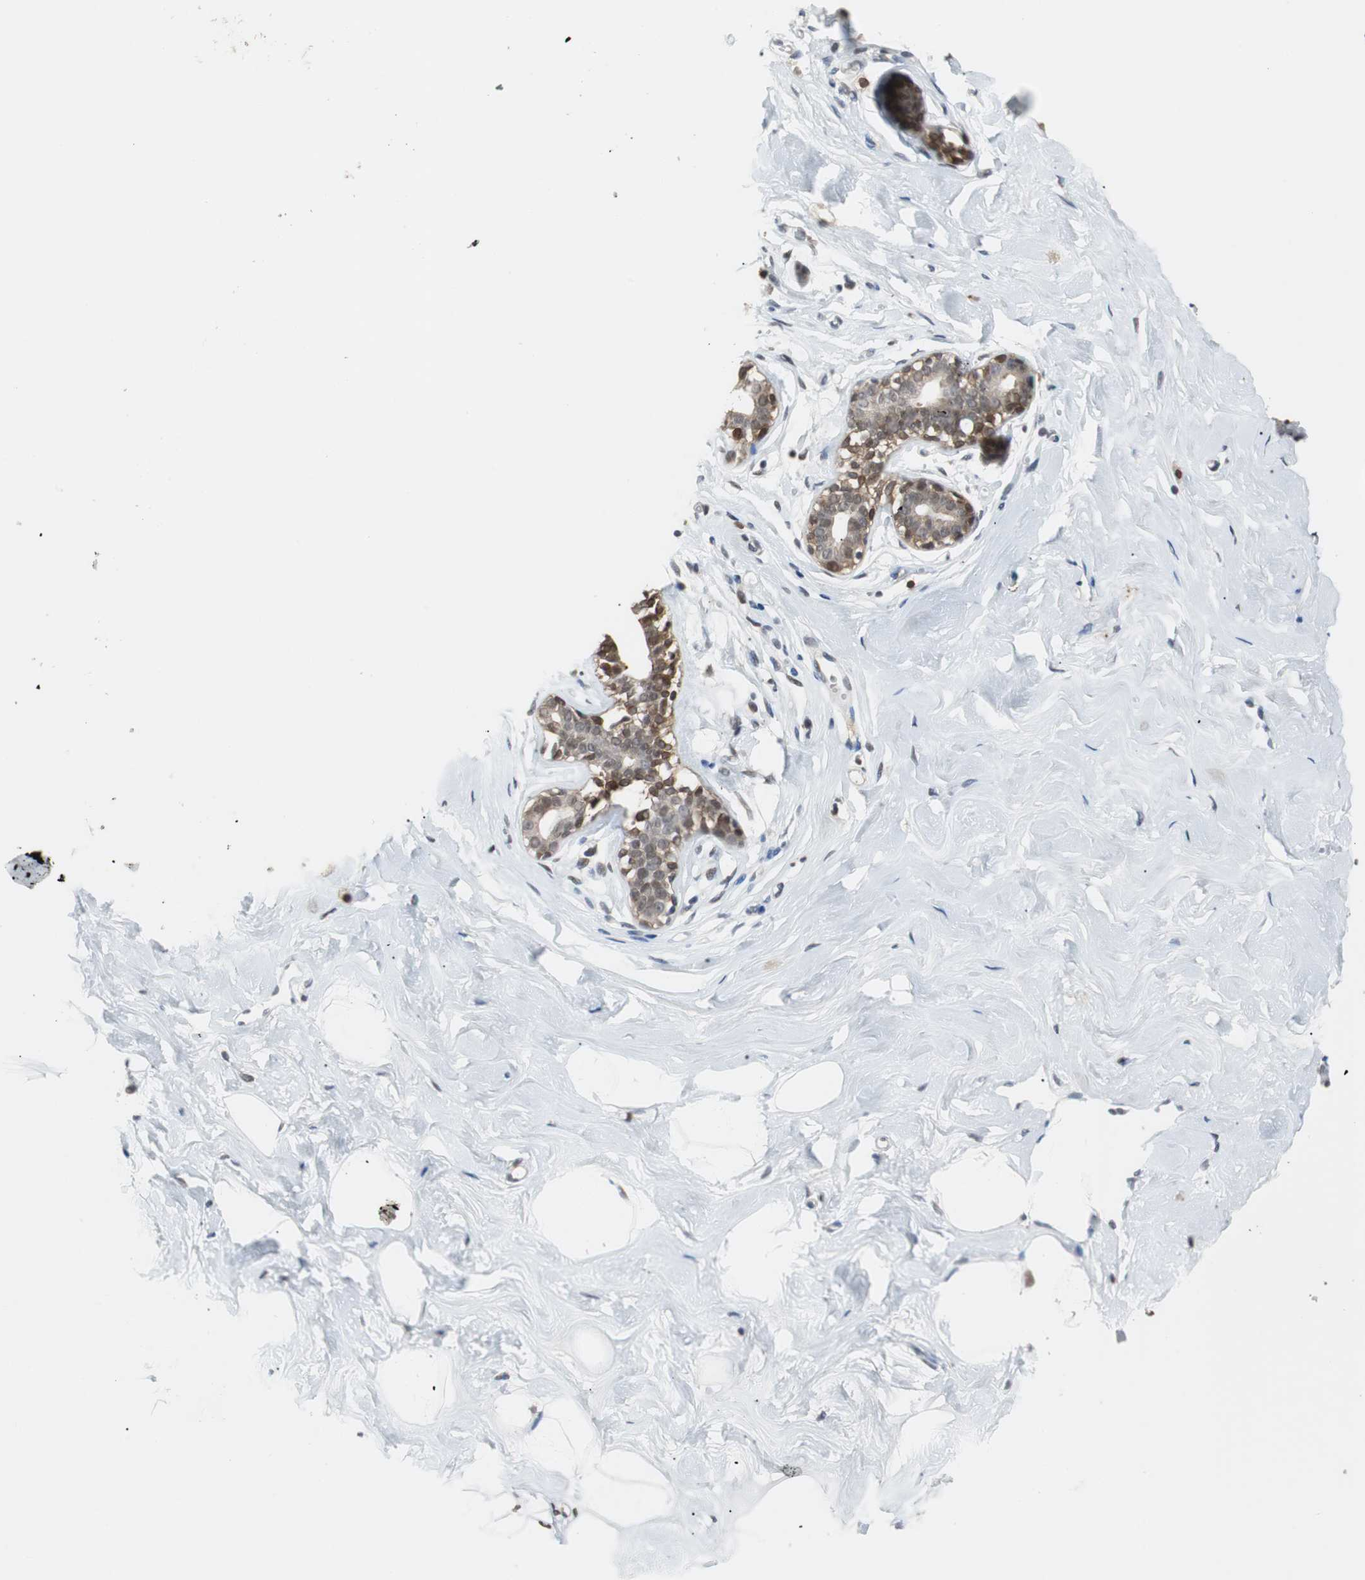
{"staining": {"intensity": "moderate", "quantity": "<25%", "location": "cytoplasmic/membranous"}, "tissue": "breast", "cell_type": "Adipocytes", "image_type": "normal", "snomed": [{"axis": "morphology", "description": "Normal tissue, NOS"}, {"axis": "topography", "description": "Breast"}], "caption": "A micrograph of human breast stained for a protein exhibits moderate cytoplasmic/membranous brown staining in adipocytes. The protein of interest is shown in brown color, while the nuclei are stained blue.", "gene": "SIRT1", "patient": {"sex": "female", "age": 23}}